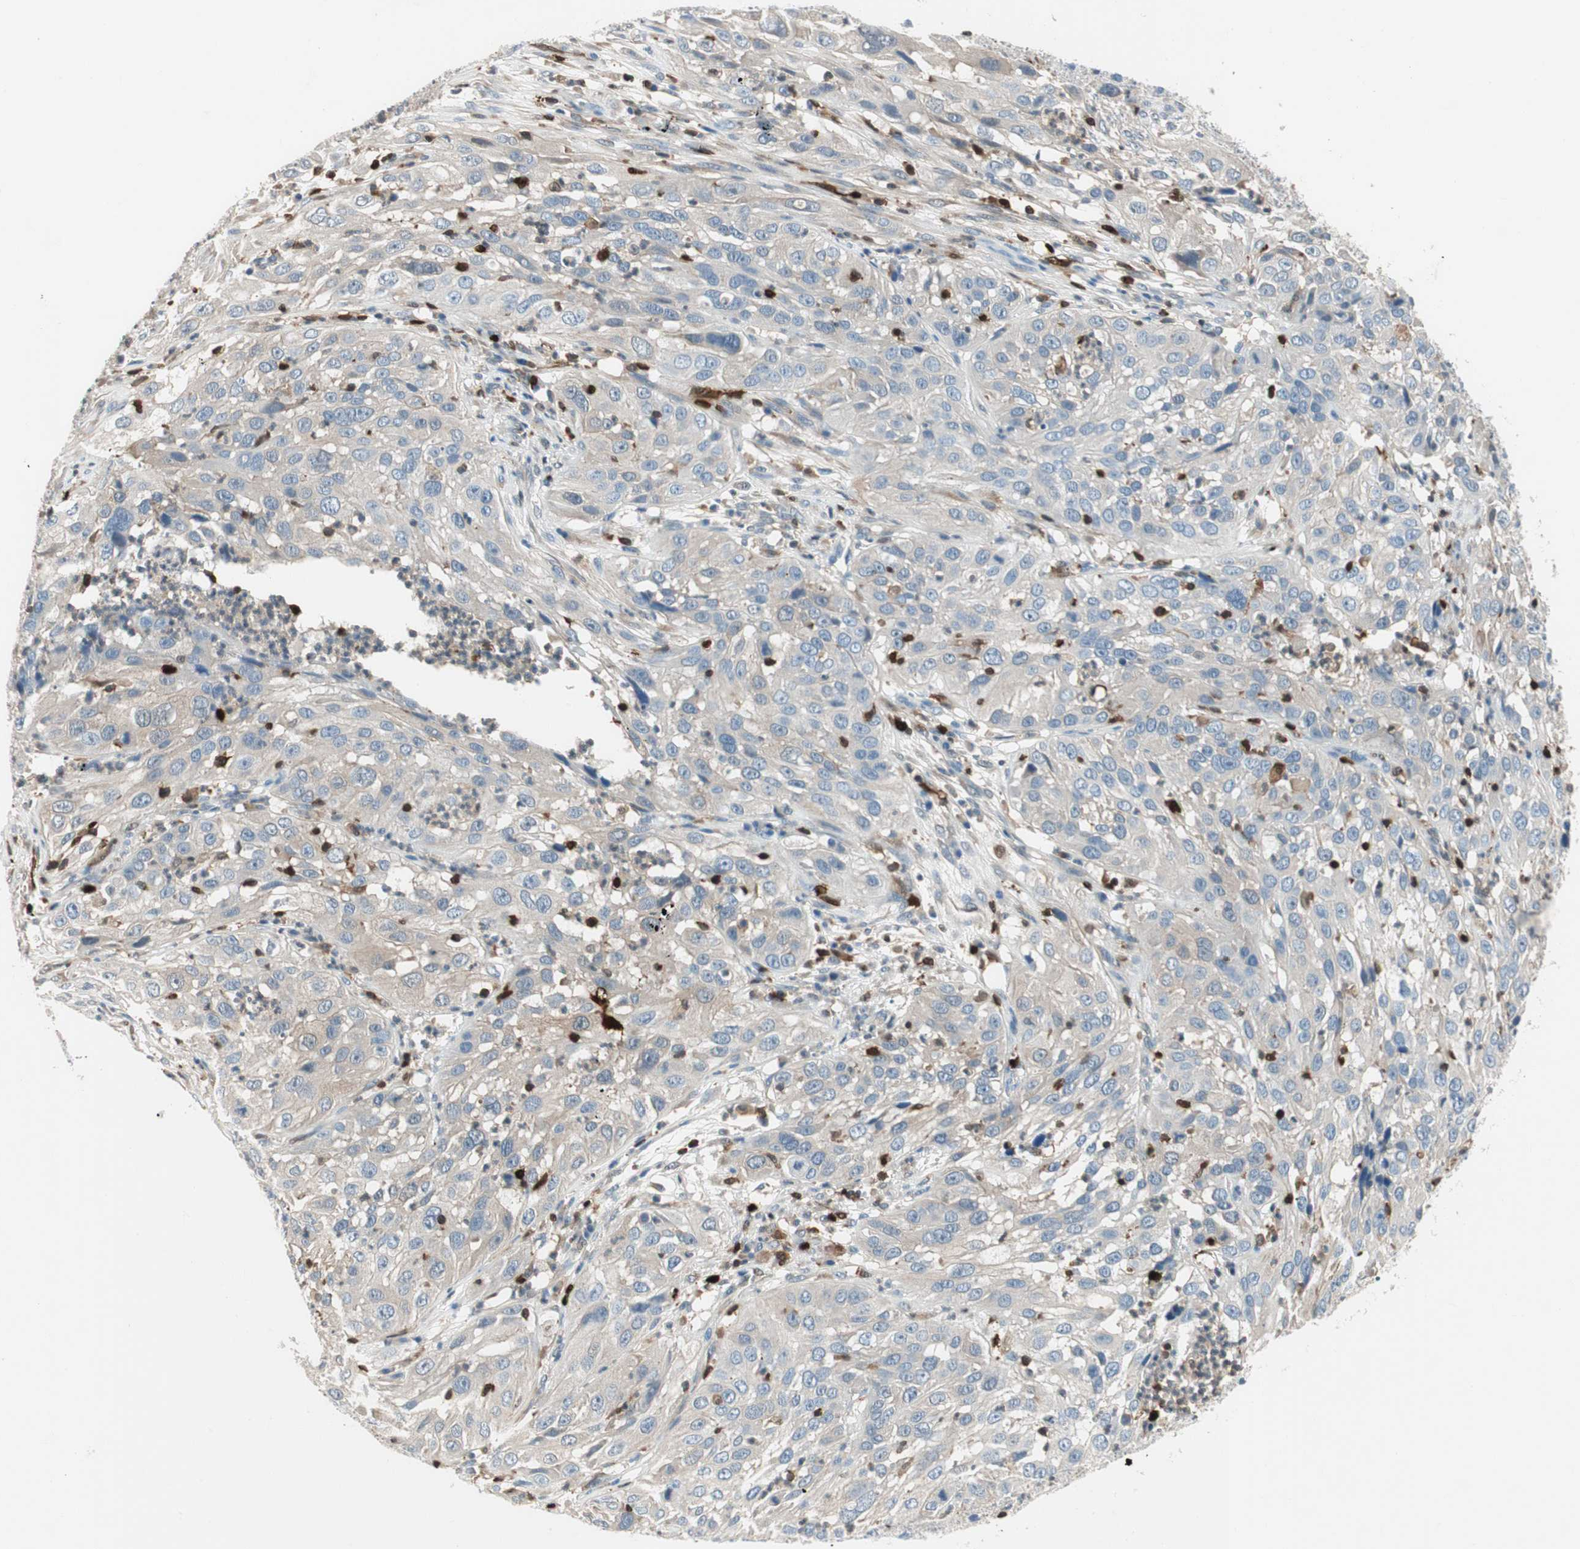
{"staining": {"intensity": "weak", "quantity": "25%-75%", "location": "cytoplasmic/membranous"}, "tissue": "cervical cancer", "cell_type": "Tumor cells", "image_type": "cancer", "snomed": [{"axis": "morphology", "description": "Squamous cell carcinoma, NOS"}, {"axis": "topography", "description": "Cervix"}], "caption": "Protein expression analysis of cervical cancer demonstrates weak cytoplasmic/membranous staining in approximately 25%-75% of tumor cells.", "gene": "COTL1", "patient": {"sex": "female", "age": 32}}